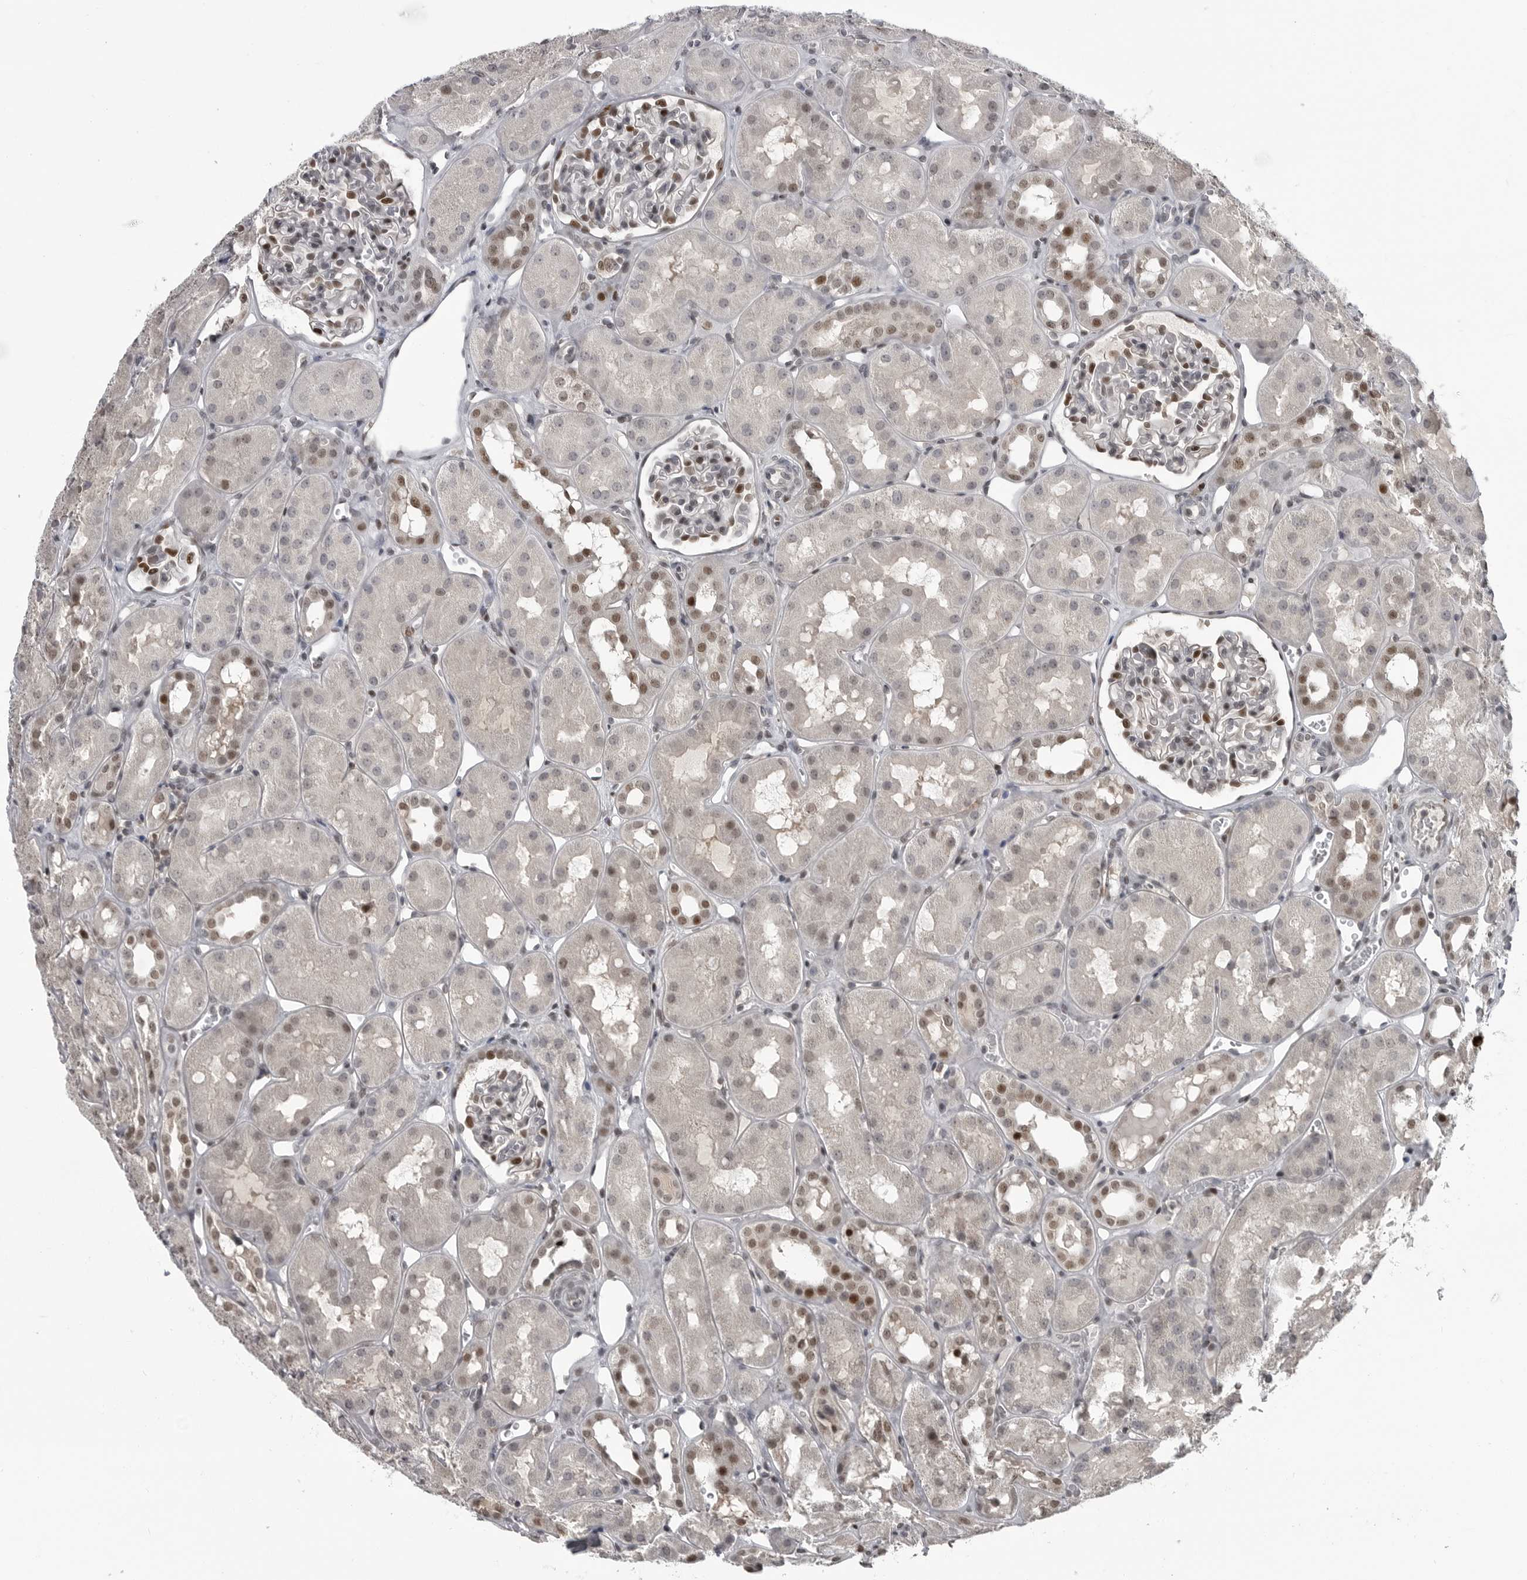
{"staining": {"intensity": "strong", "quantity": "25%-75%", "location": "nuclear"}, "tissue": "kidney", "cell_type": "Cells in glomeruli", "image_type": "normal", "snomed": [{"axis": "morphology", "description": "Normal tissue, NOS"}, {"axis": "topography", "description": "Kidney"}], "caption": "A micrograph of kidney stained for a protein displays strong nuclear brown staining in cells in glomeruli.", "gene": "C8orf58", "patient": {"sex": "male", "age": 16}}